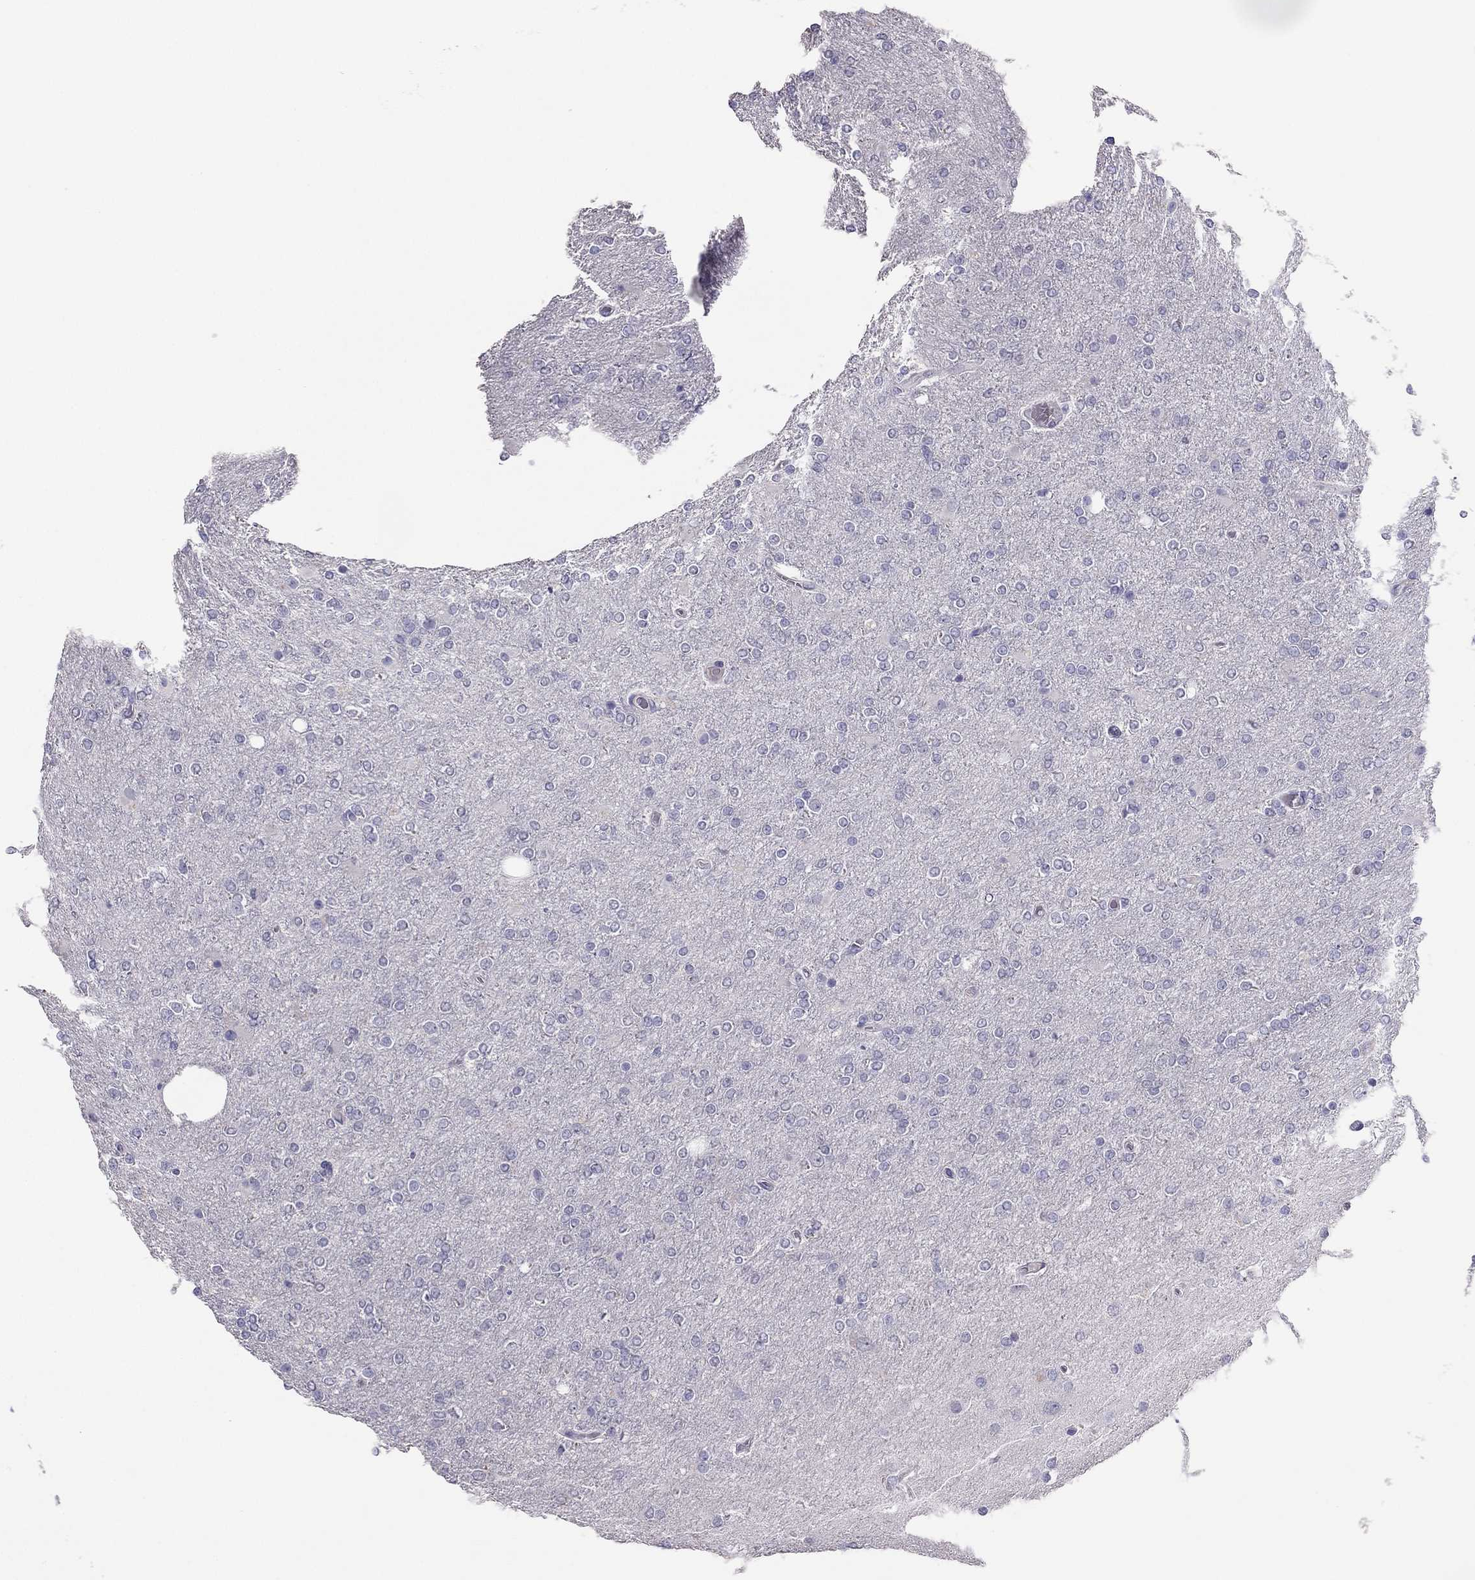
{"staining": {"intensity": "negative", "quantity": "none", "location": "none"}, "tissue": "glioma", "cell_type": "Tumor cells", "image_type": "cancer", "snomed": [{"axis": "morphology", "description": "Glioma, malignant, High grade"}, {"axis": "topography", "description": "Cerebral cortex"}], "caption": "A high-resolution photomicrograph shows immunohistochemistry staining of malignant glioma (high-grade), which exhibits no significant expression in tumor cells.", "gene": "RHO", "patient": {"sex": "male", "age": 70}}